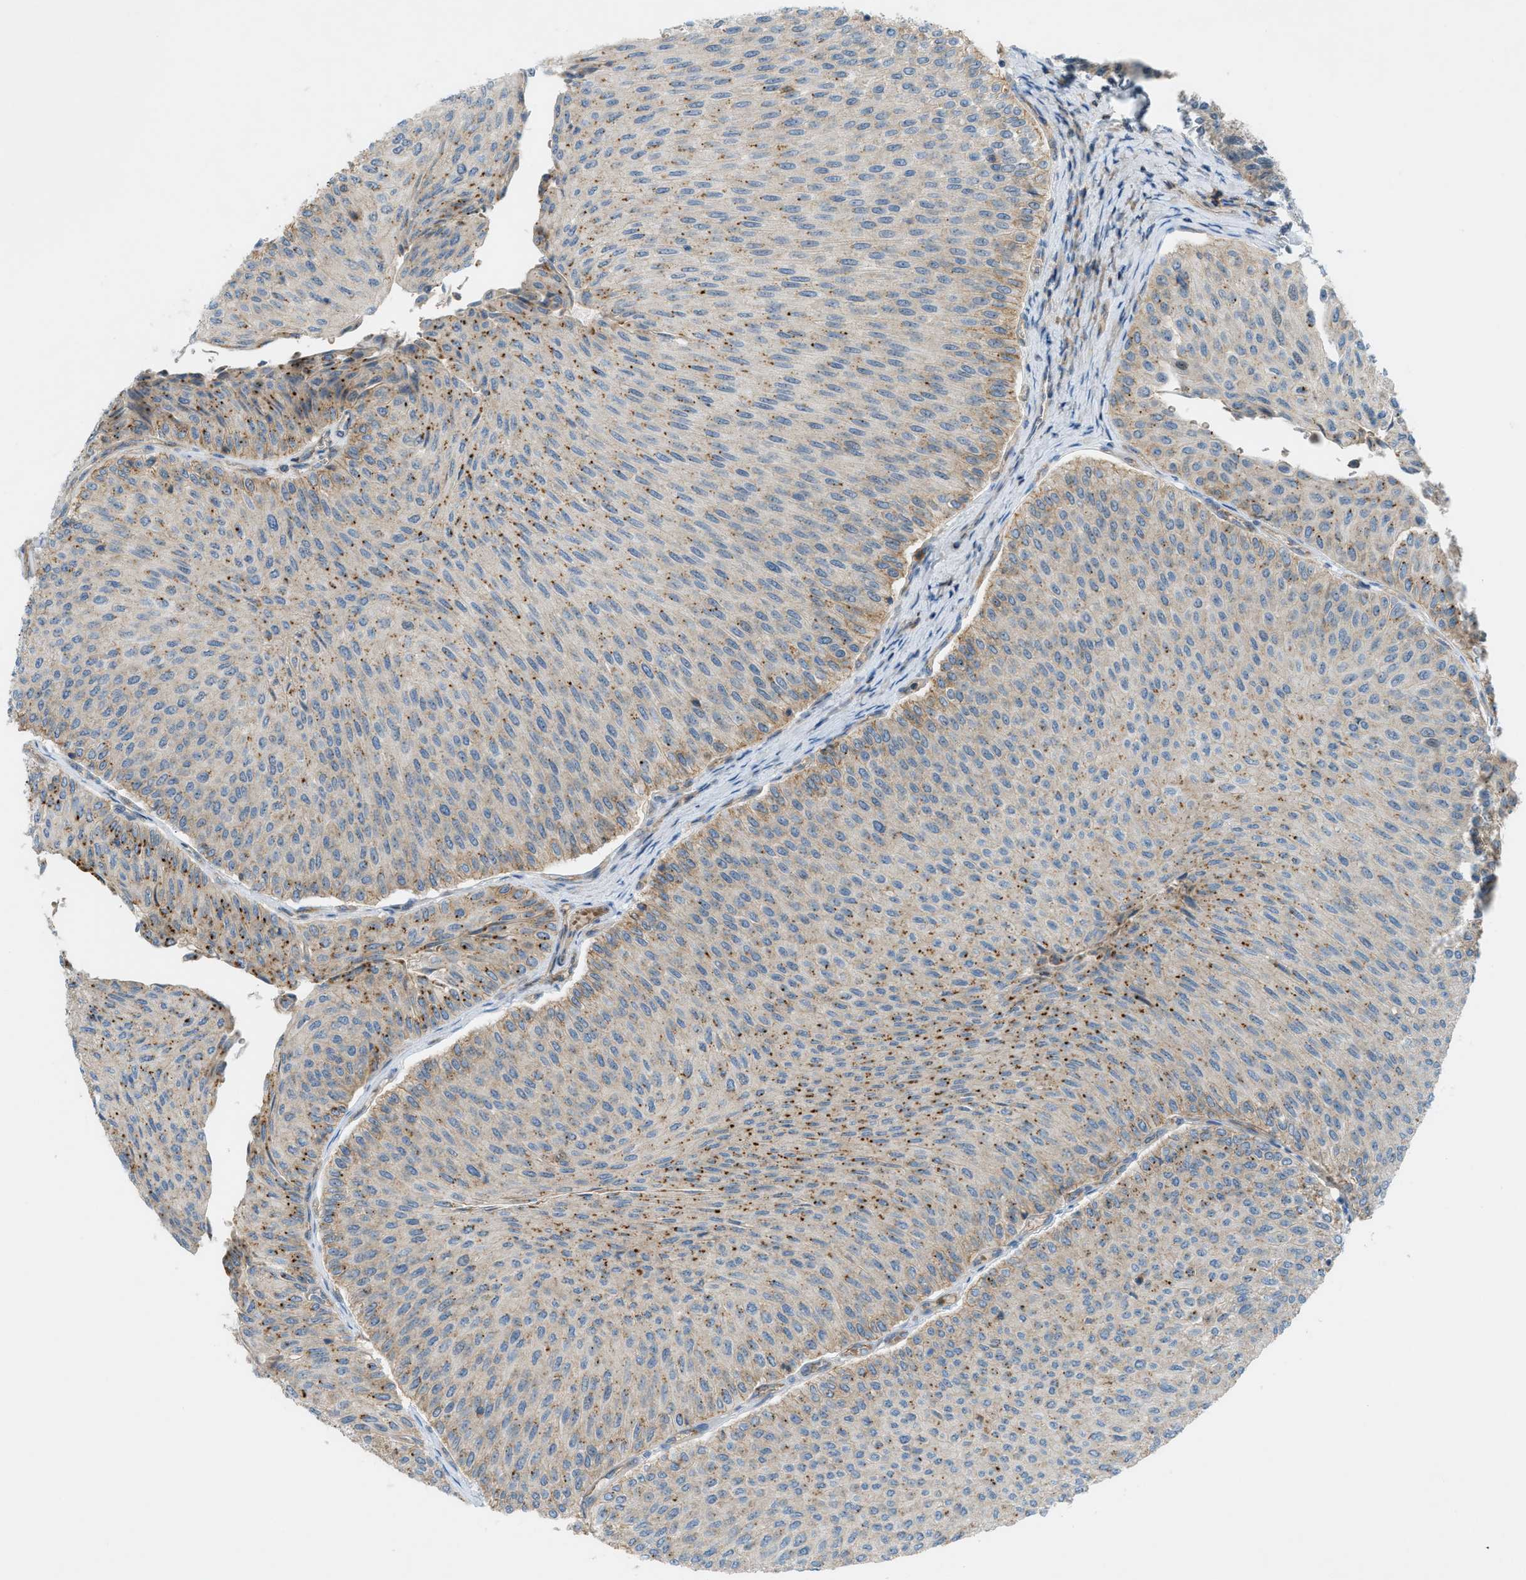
{"staining": {"intensity": "moderate", "quantity": "25%-75%", "location": "cytoplasmic/membranous"}, "tissue": "urothelial cancer", "cell_type": "Tumor cells", "image_type": "cancer", "snomed": [{"axis": "morphology", "description": "Urothelial carcinoma, Low grade"}, {"axis": "topography", "description": "Urinary bladder"}], "caption": "Tumor cells demonstrate medium levels of moderate cytoplasmic/membranous expression in approximately 25%-75% of cells in urothelial cancer.", "gene": "GRK6", "patient": {"sex": "male", "age": 78}}